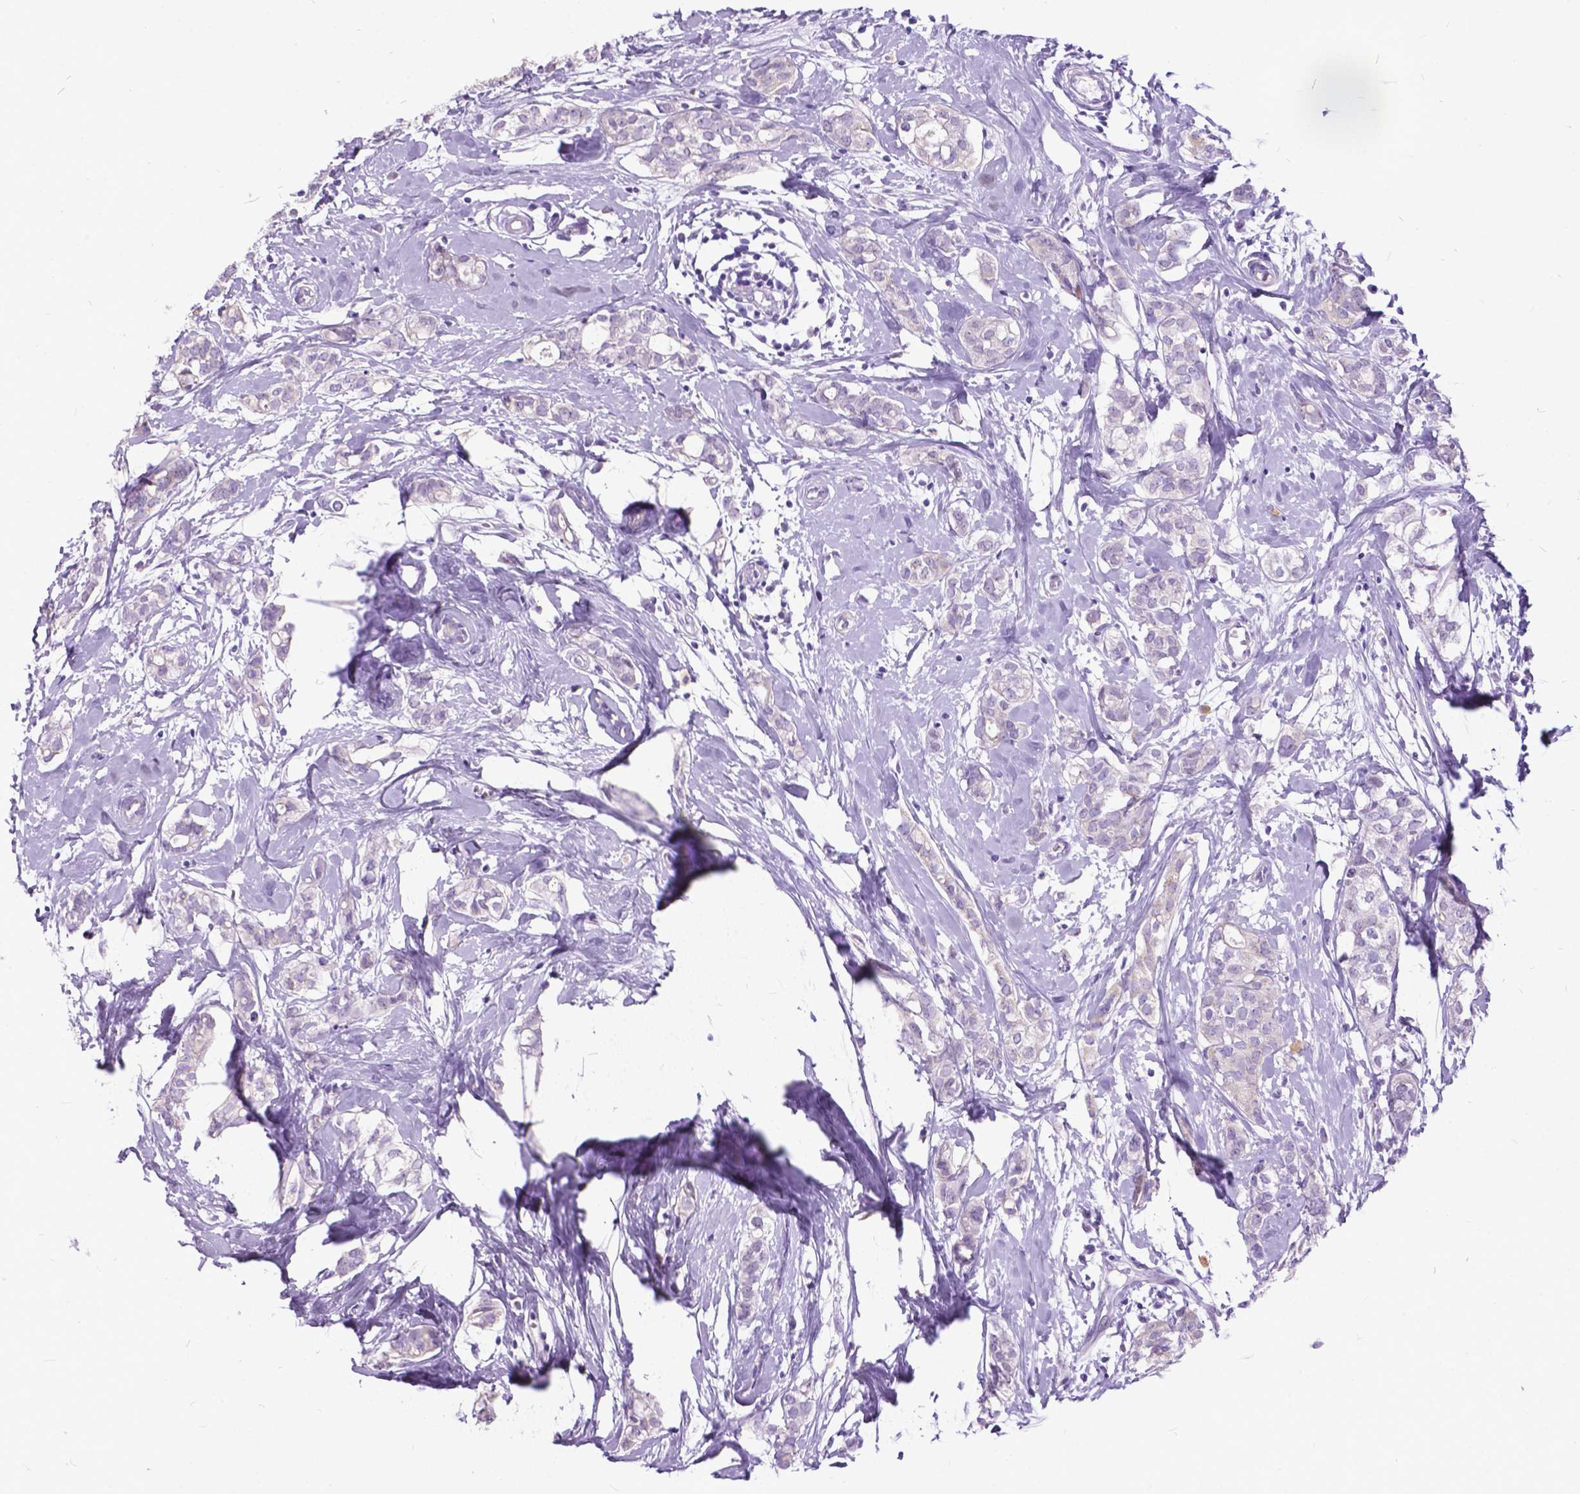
{"staining": {"intensity": "negative", "quantity": "none", "location": "none"}, "tissue": "breast cancer", "cell_type": "Tumor cells", "image_type": "cancer", "snomed": [{"axis": "morphology", "description": "Duct carcinoma"}, {"axis": "topography", "description": "Breast"}], "caption": "Immunohistochemistry (IHC) image of neoplastic tissue: breast cancer stained with DAB (3,3'-diaminobenzidine) reveals no significant protein expression in tumor cells. The staining is performed using DAB brown chromogen with nuclei counter-stained in using hematoxylin.", "gene": "BSND", "patient": {"sex": "female", "age": 40}}